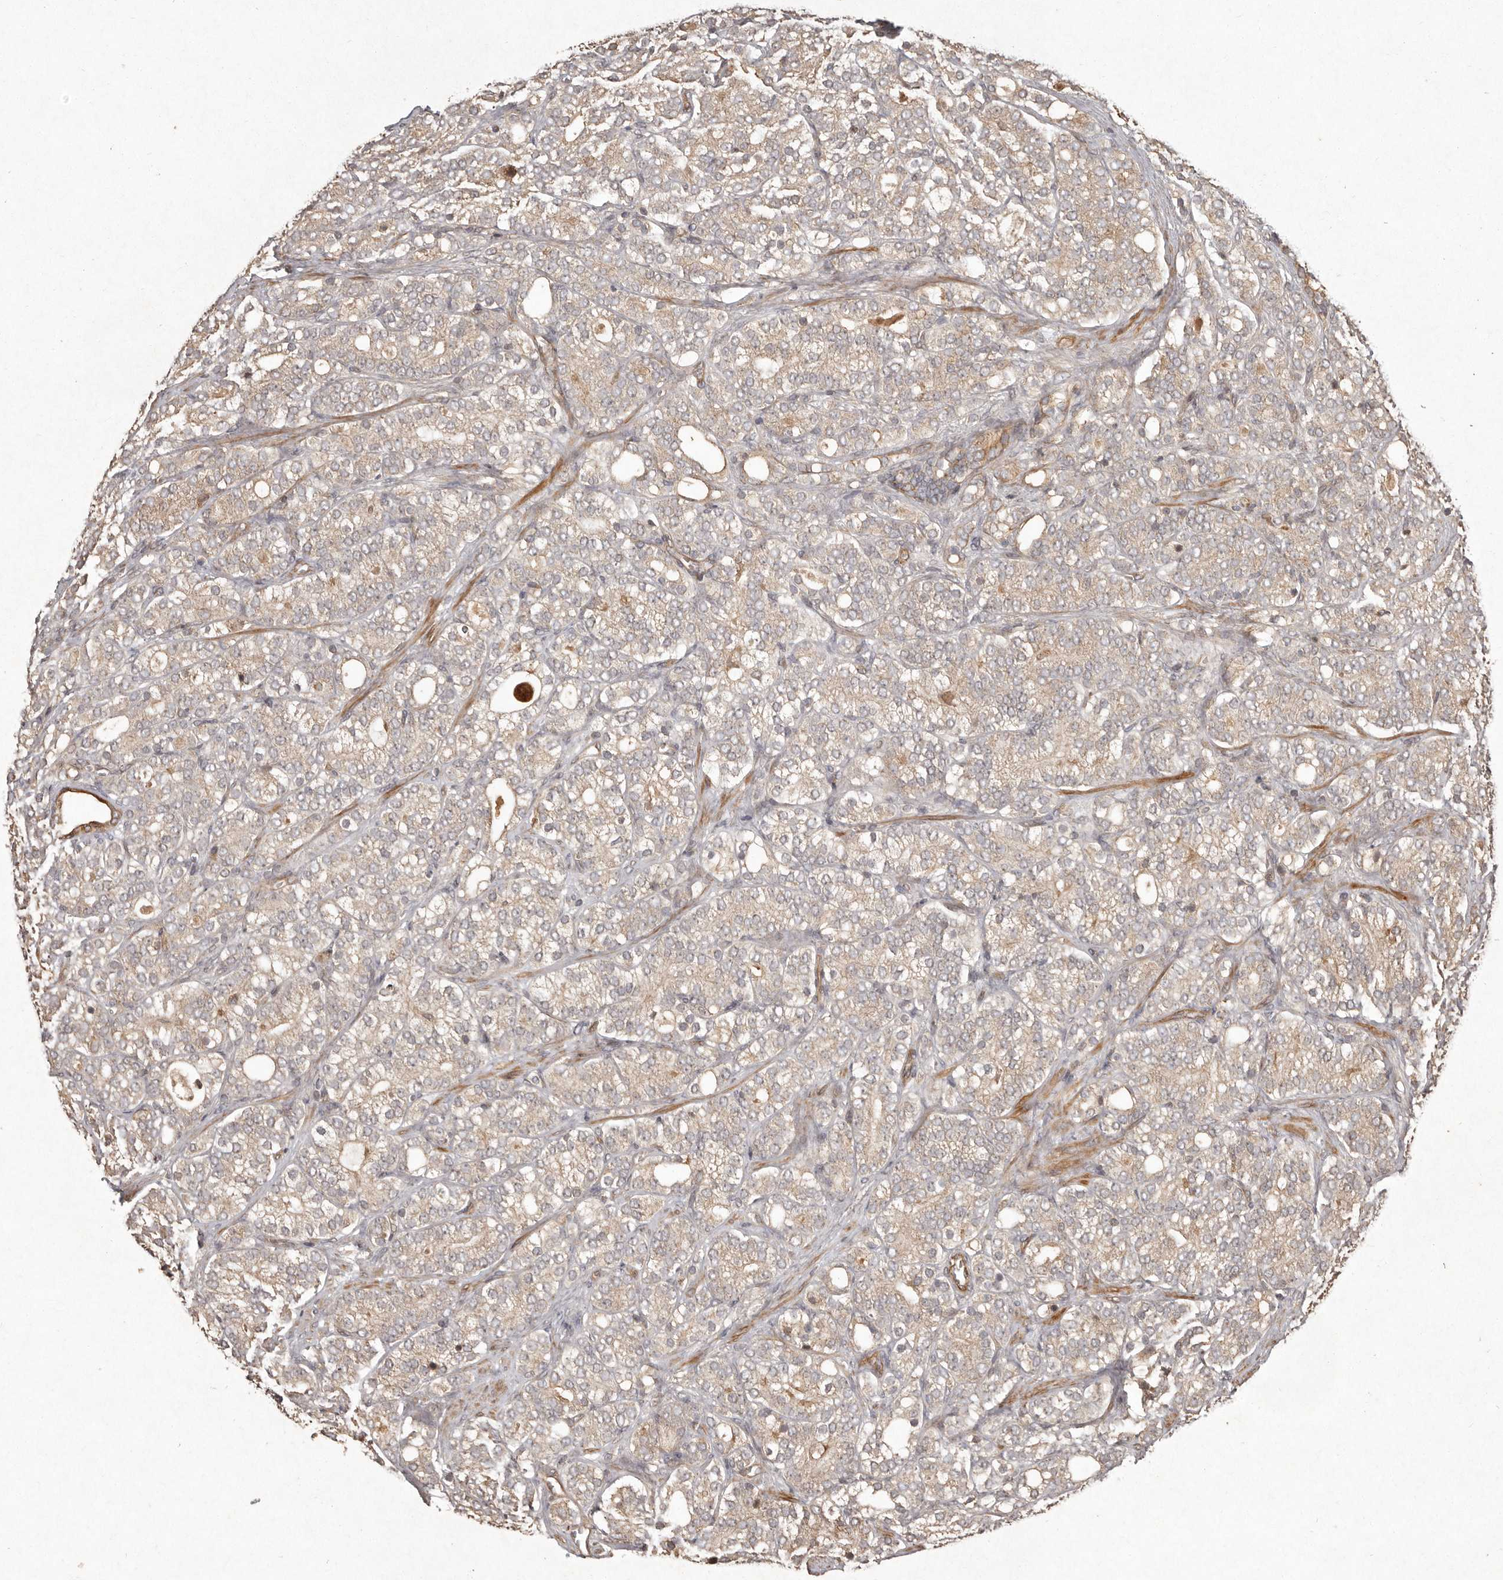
{"staining": {"intensity": "weak", "quantity": ">75%", "location": "cytoplasmic/membranous"}, "tissue": "prostate cancer", "cell_type": "Tumor cells", "image_type": "cancer", "snomed": [{"axis": "morphology", "description": "Adenocarcinoma, High grade"}, {"axis": "topography", "description": "Prostate"}], "caption": "An IHC micrograph of tumor tissue is shown. Protein staining in brown highlights weak cytoplasmic/membranous positivity in prostate cancer within tumor cells. Using DAB (3,3'-diaminobenzidine) (brown) and hematoxylin (blue) stains, captured at high magnification using brightfield microscopy.", "gene": "SEMA3A", "patient": {"sex": "male", "age": 57}}